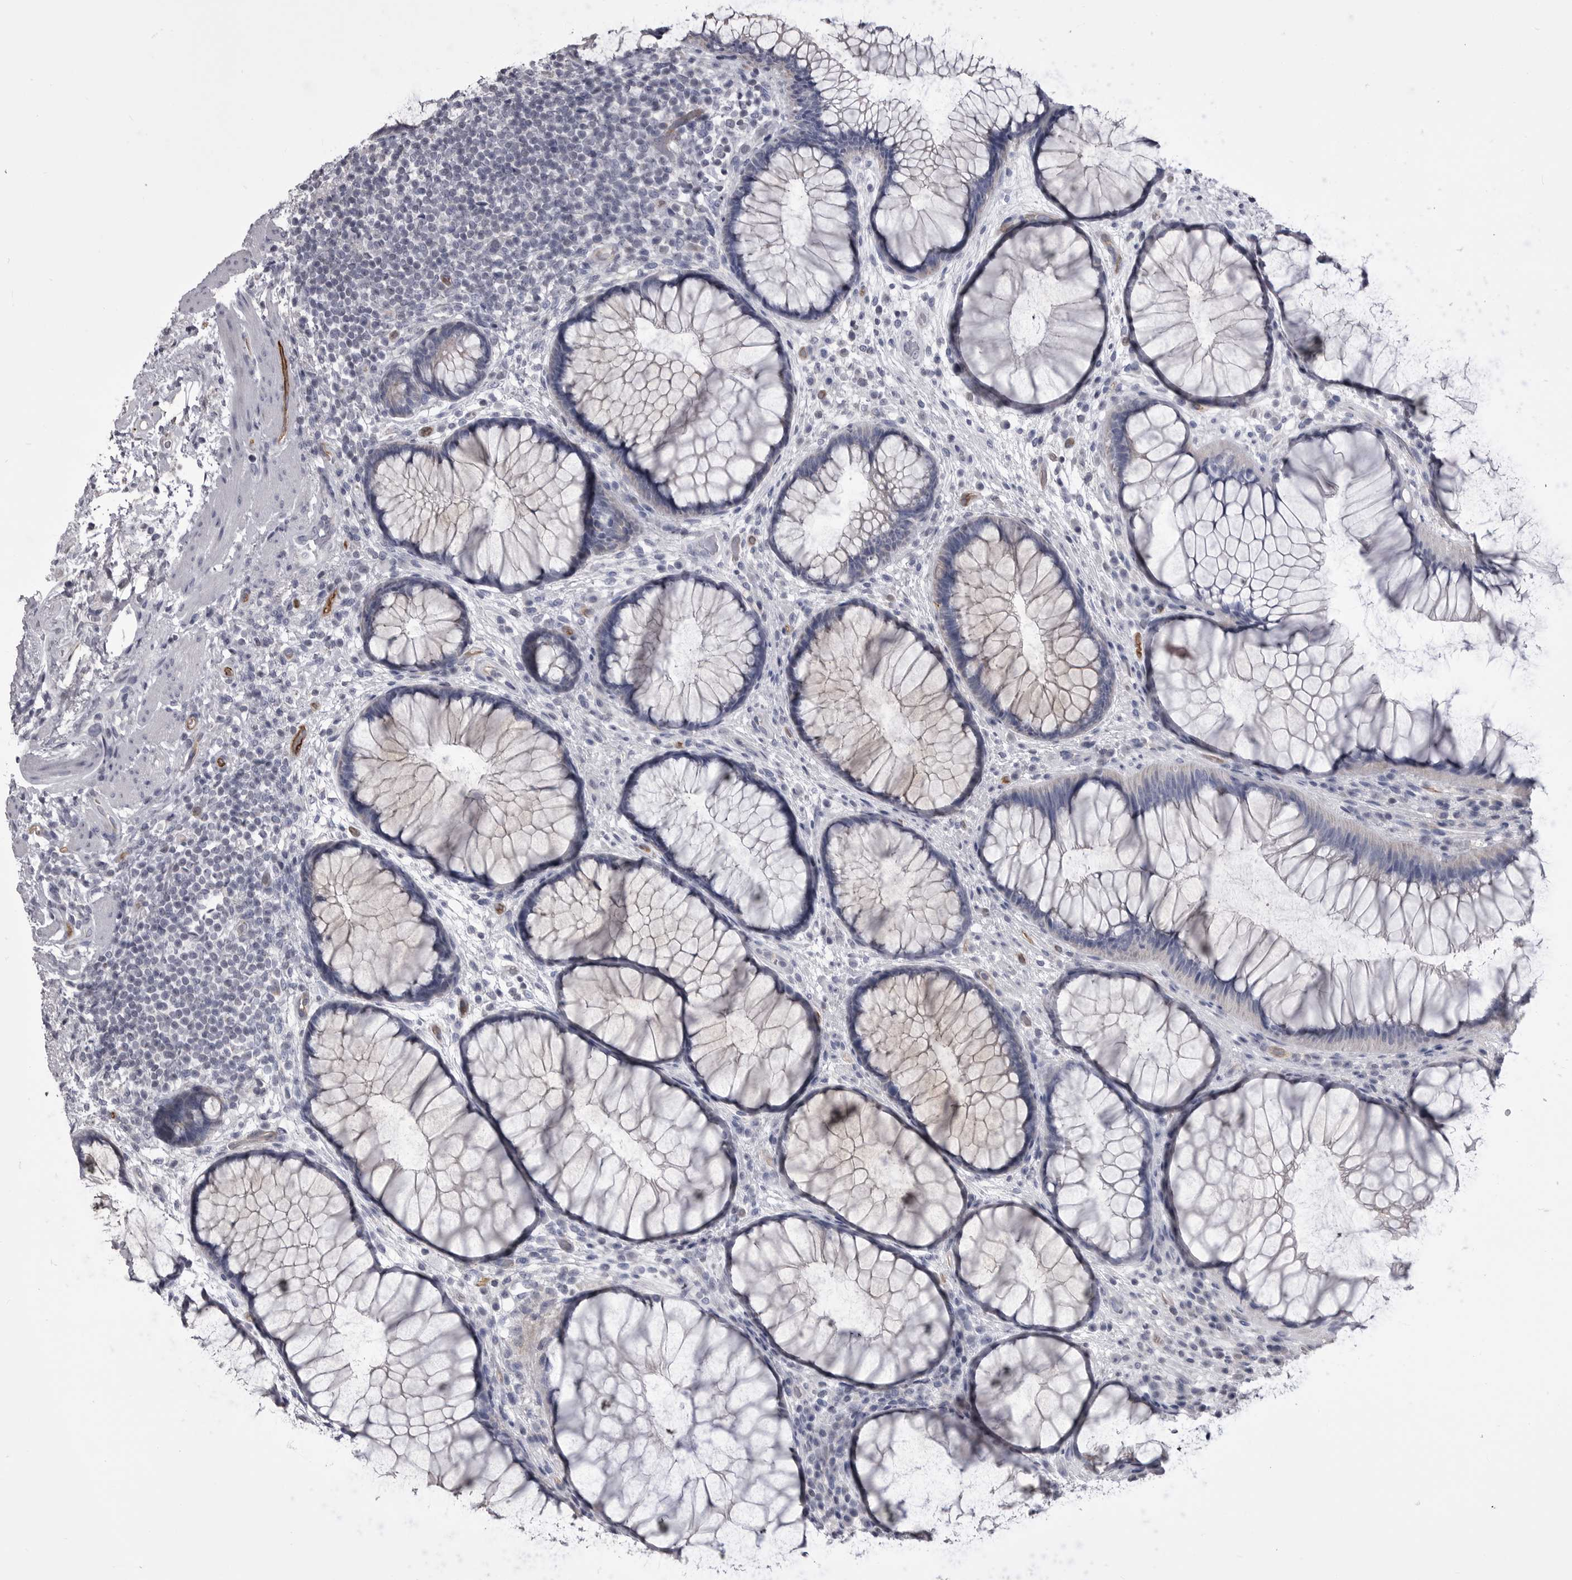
{"staining": {"intensity": "weak", "quantity": "<25%", "location": "cytoplasmic/membranous"}, "tissue": "rectum", "cell_type": "Glandular cells", "image_type": "normal", "snomed": [{"axis": "morphology", "description": "Normal tissue, NOS"}, {"axis": "topography", "description": "Rectum"}], "caption": "This image is of unremarkable rectum stained with IHC to label a protein in brown with the nuclei are counter-stained blue. There is no staining in glandular cells. Nuclei are stained in blue.", "gene": "OPLAH", "patient": {"sex": "male", "age": 51}}